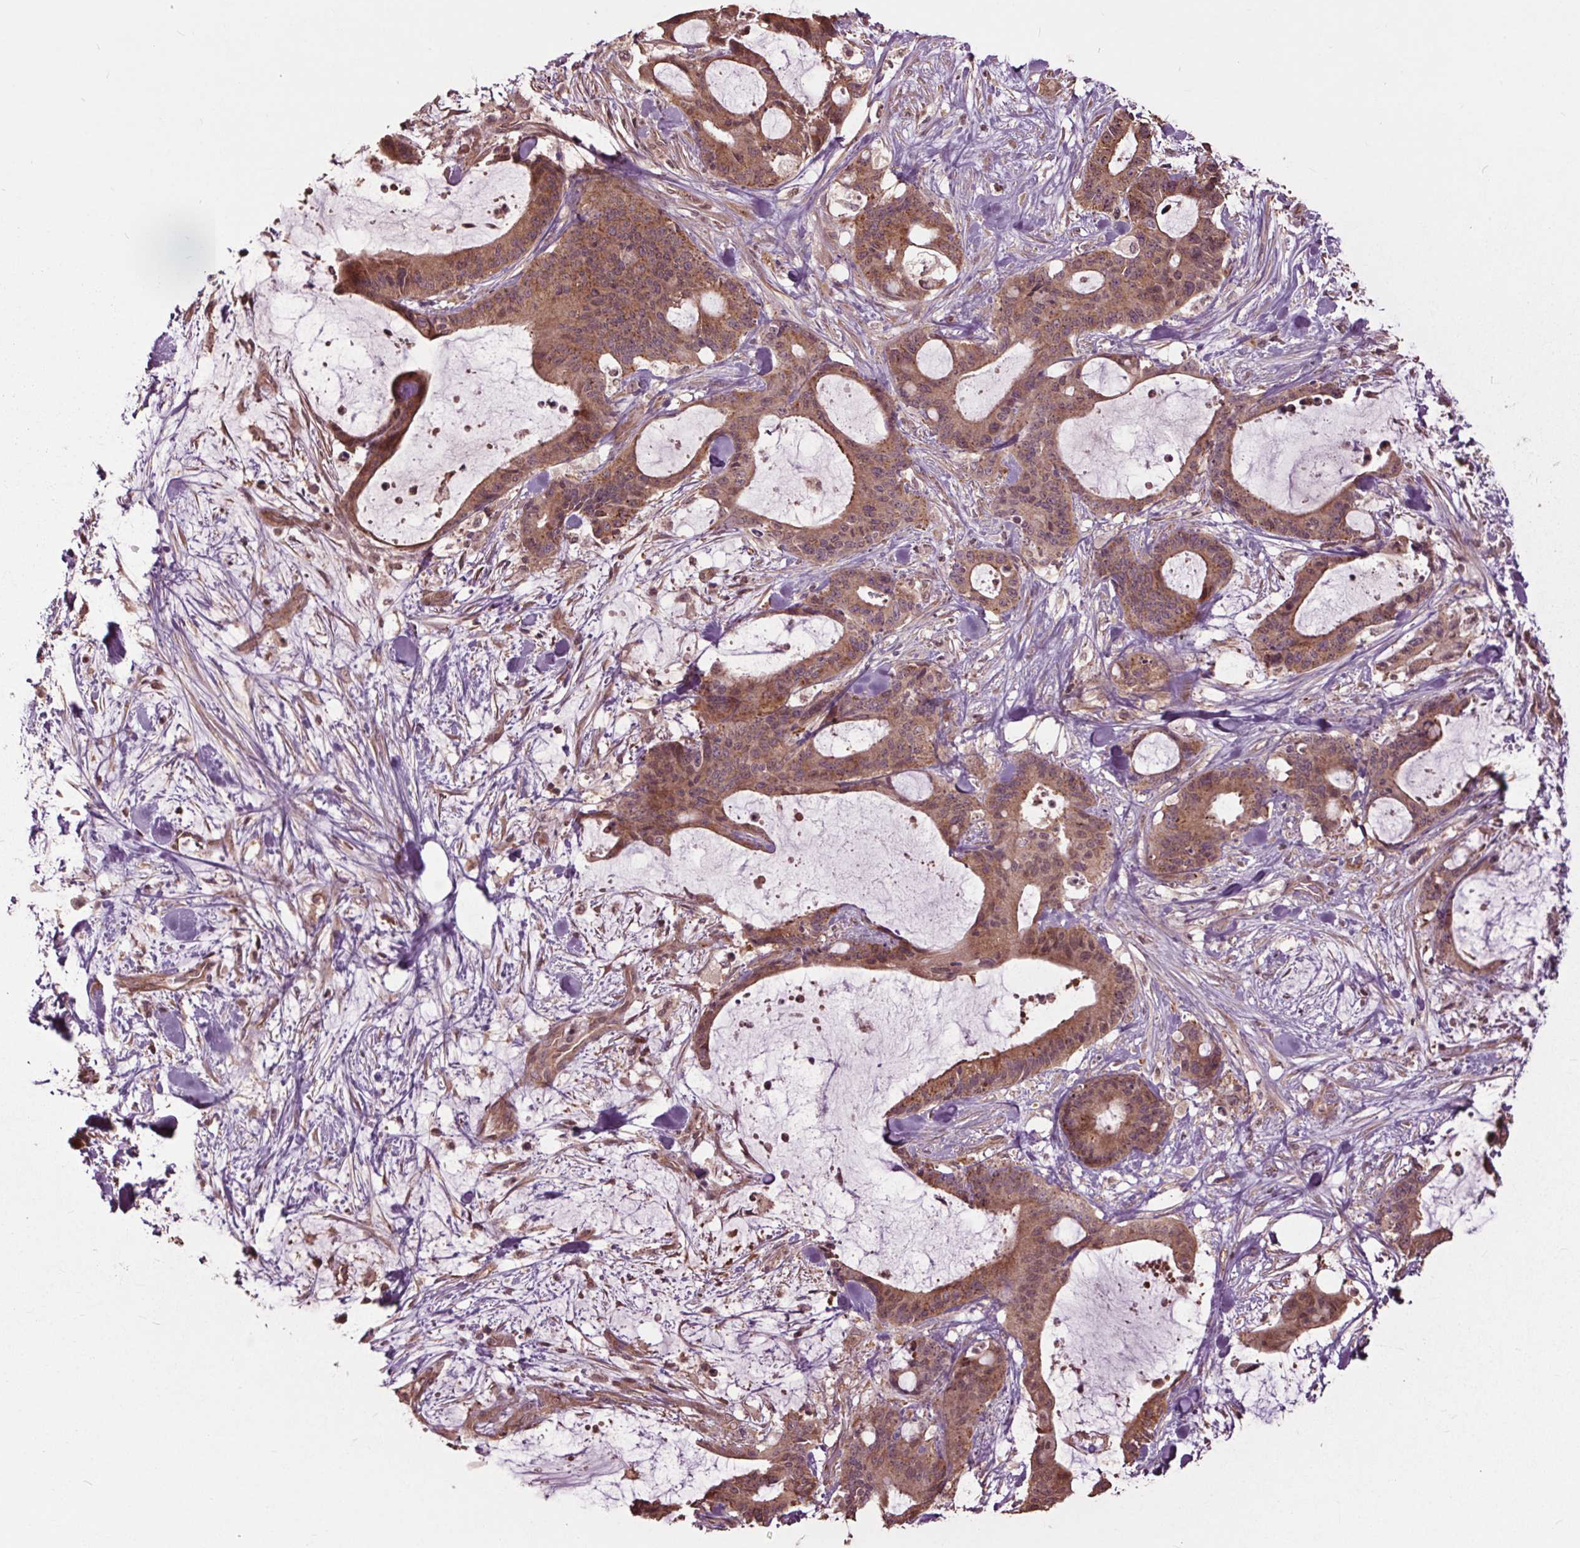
{"staining": {"intensity": "moderate", "quantity": ">75%", "location": "cytoplasmic/membranous"}, "tissue": "liver cancer", "cell_type": "Tumor cells", "image_type": "cancer", "snomed": [{"axis": "morphology", "description": "Cholangiocarcinoma"}, {"axis": "topography", "description": "Liver"}], "caption": "Tumor cells demonstrate medium levels of moderate cytoplasmic/membranous positivity in approximately >75% of cells in human liver cancer.", "gene": "CEP95", "patient": {"sex": "female", "age": 73}}